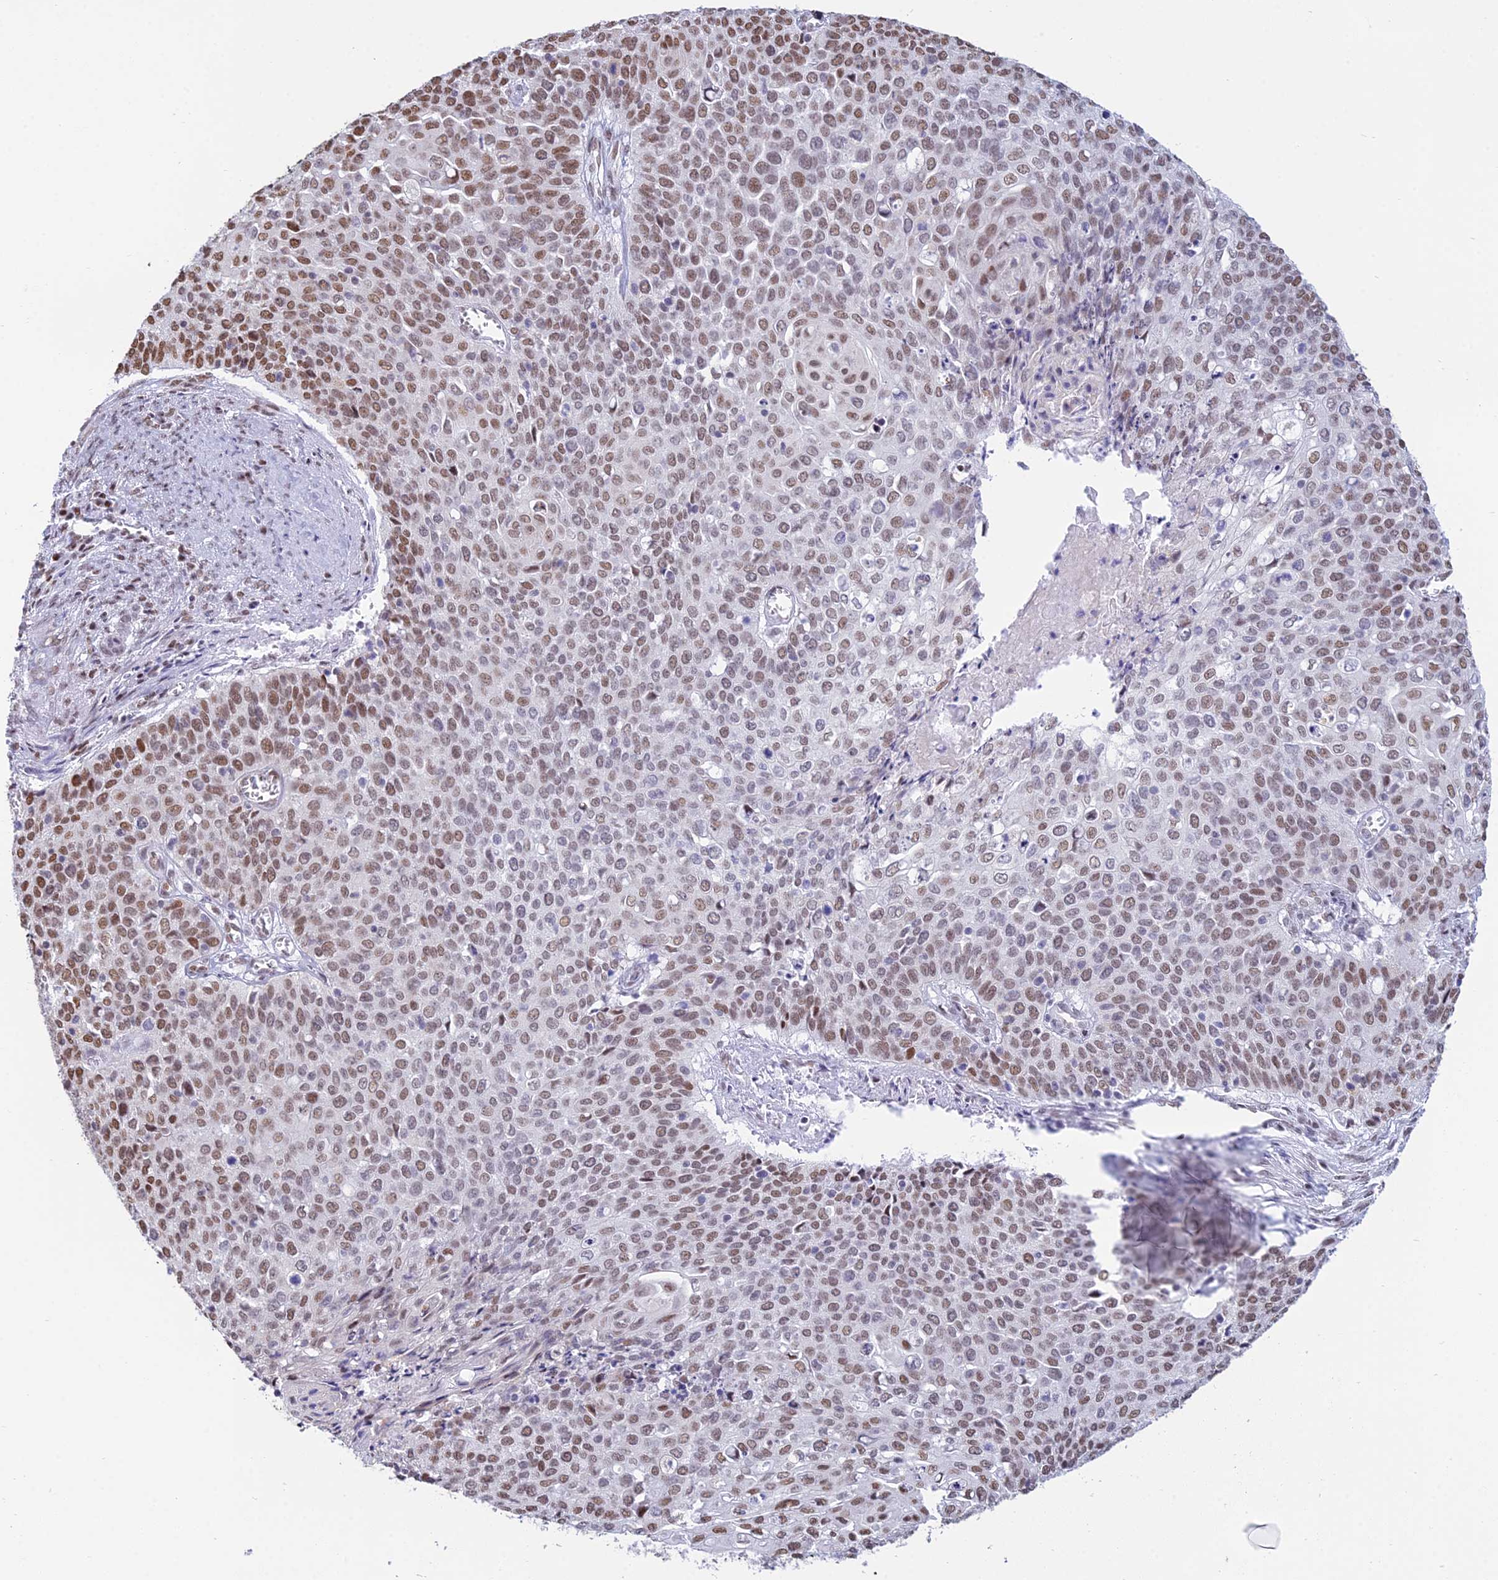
{"staining": {"intensity": "moderate", "quantity": ">75%", "location": "nuclear"}, "tissue": "cervical cancer", "cell_type": "Tumor cells", "image_type": "cancer", "snomed": [{"axis": "morphology", "description": "Squamous cell carcinoma, NOS"}, {"axis": "topography", "description": "Cervix"}], "caption": "This photomicrograph reveals cervical cancer stained with immunohistochemistry to label a protein in brown. The nuclear of tumor cells show moderate positivity for the protein. Nuclei are counter-stained blue.", "gene": "CDC26", "patient": {"sex": "female", "age": 39}}